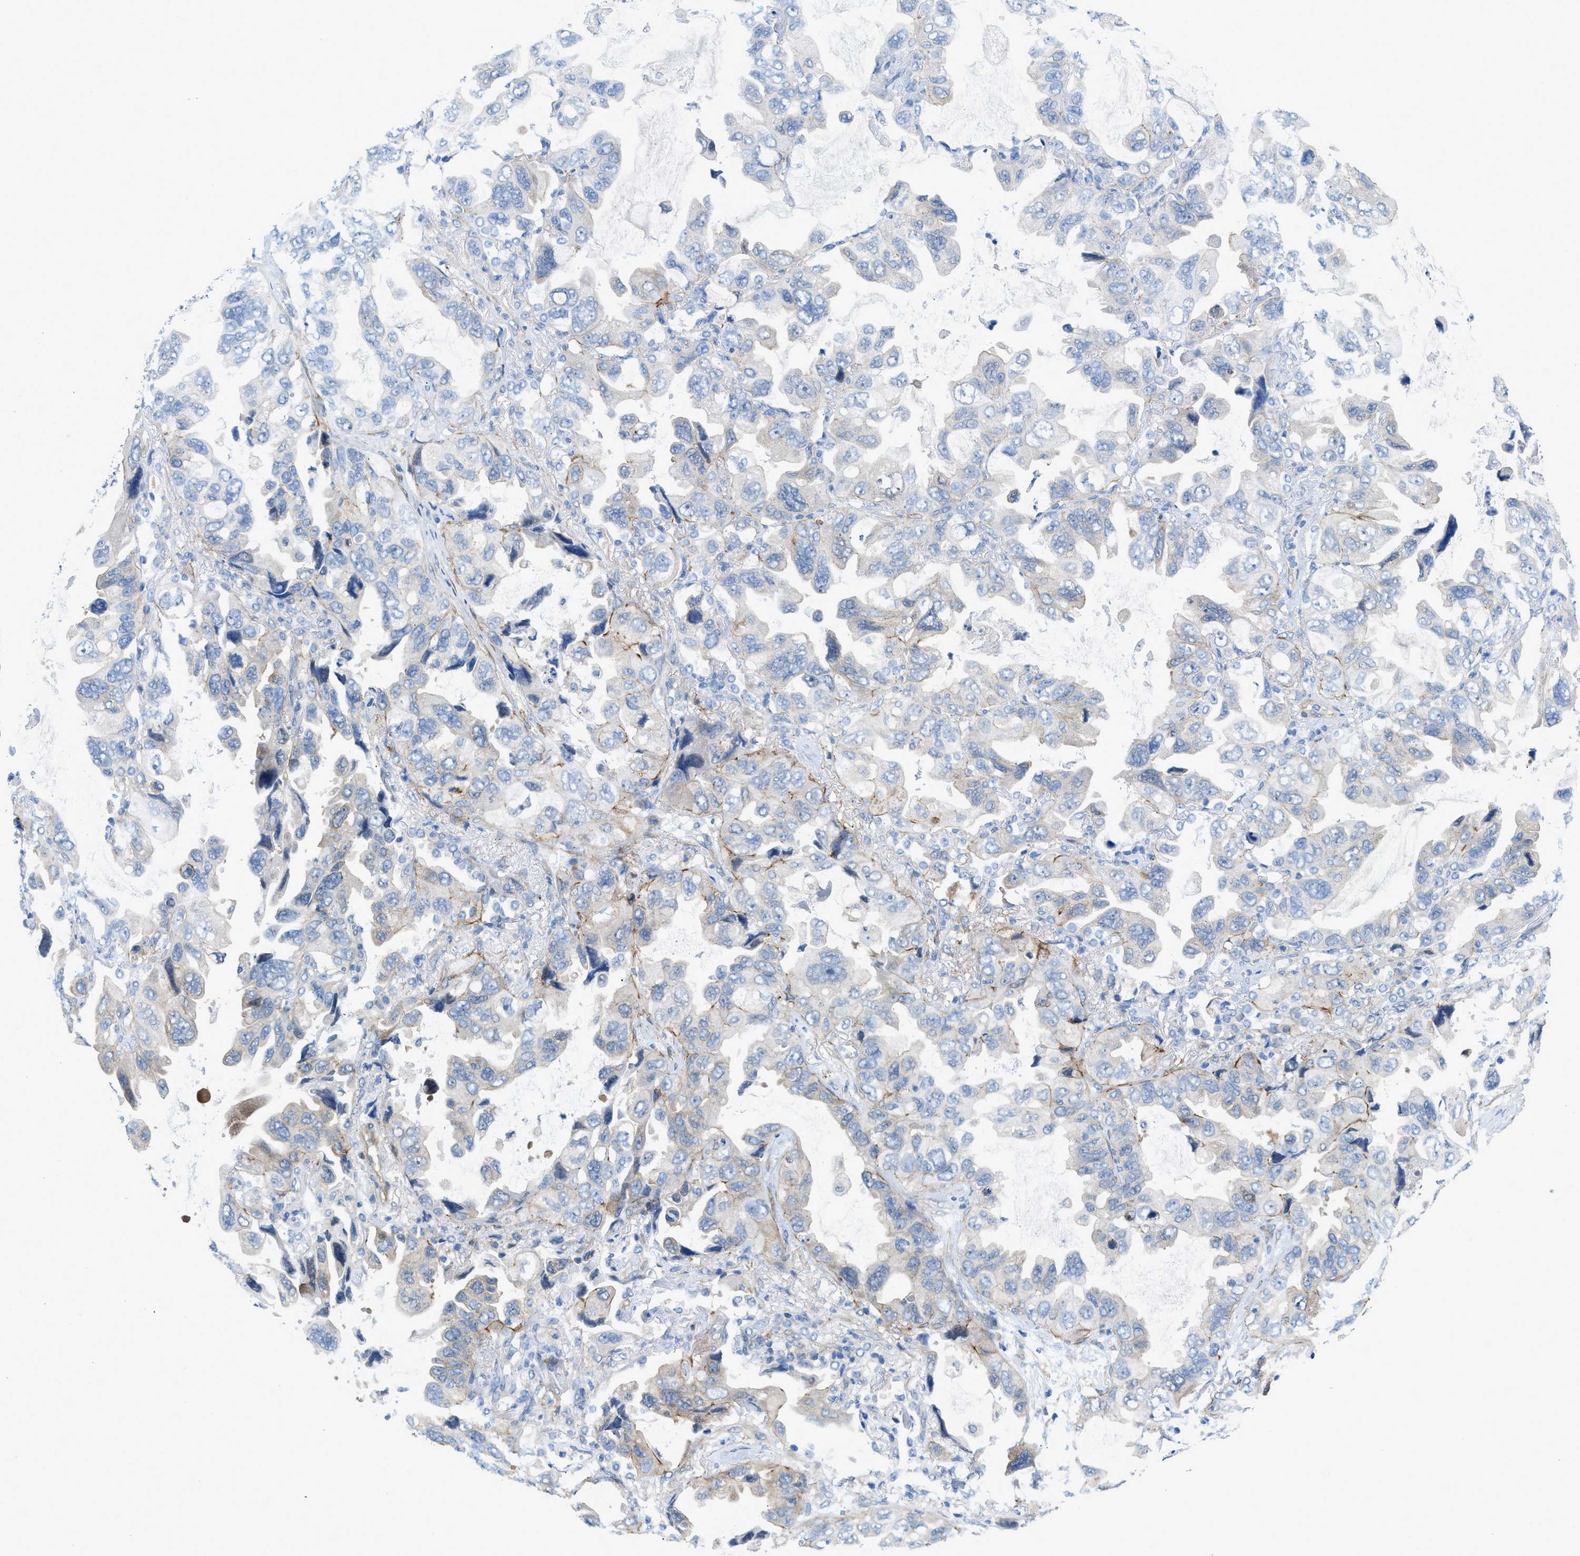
{"staining": {"intensity": "moderate", "quantity": "<25%", "location": "cytoplasmic/membranous"}, "tissue": "lung cancer", "cell_type": "Tumor cells", "image_type": "cancer", "snomed": [{"axis": "morphology", "description": "Squamous cell carcinoma, NOS"}, {"axis": "topography", "description": "Lung"}], "caption": "IHC (DAB (3,3'-diaminobenzidine)) staining of squamous cell carcinoma (lung) shows moderate cytoplasmic/membranous protein expression in approximately <25% of tumor cells.", "gene": "PDLIM5", "patient": {"sex": "female", "age": 73}}